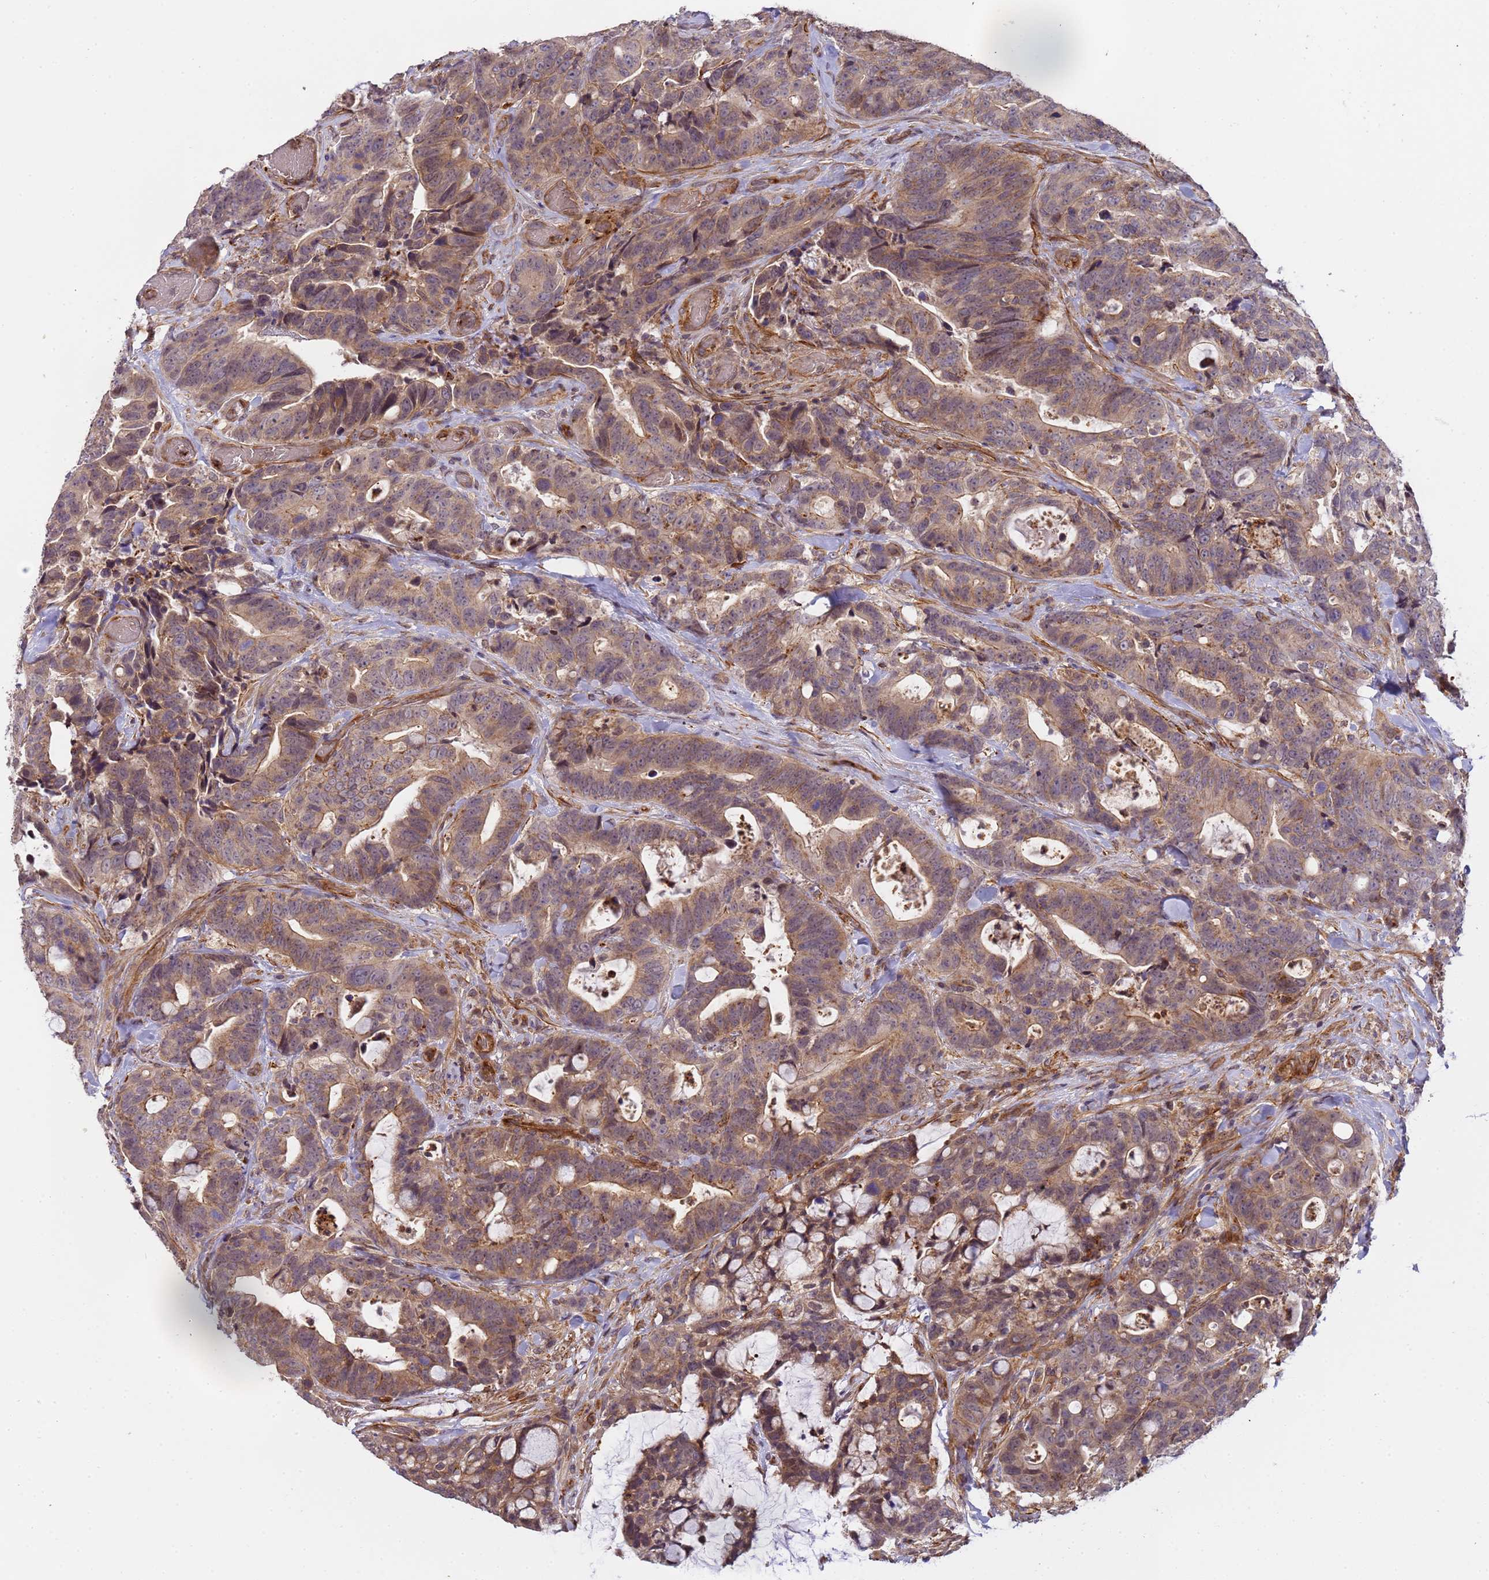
{"staining": {"intensity": "moderate", "quantity": "<25%", "location": "nuclear"}, "tissue": "colorectal cancer", "cell_type": "Tumor cells", "image_type": "cancer", "snomed": [{"axis": "morphology", "description": "Adenocarcinoma, NOS"}, {"axis": "topography", "description": "Colon"}], "caption": "Moderate nuclear staining is seen in about <25% of tumor cells in colorectal cancer. (DAB (3,3'-diaminobenzidine) IHC, brown staining for protein, blue staining for nuclei).", "gene": "EMC2", "patient": {"sex": "female", "age": 82}}